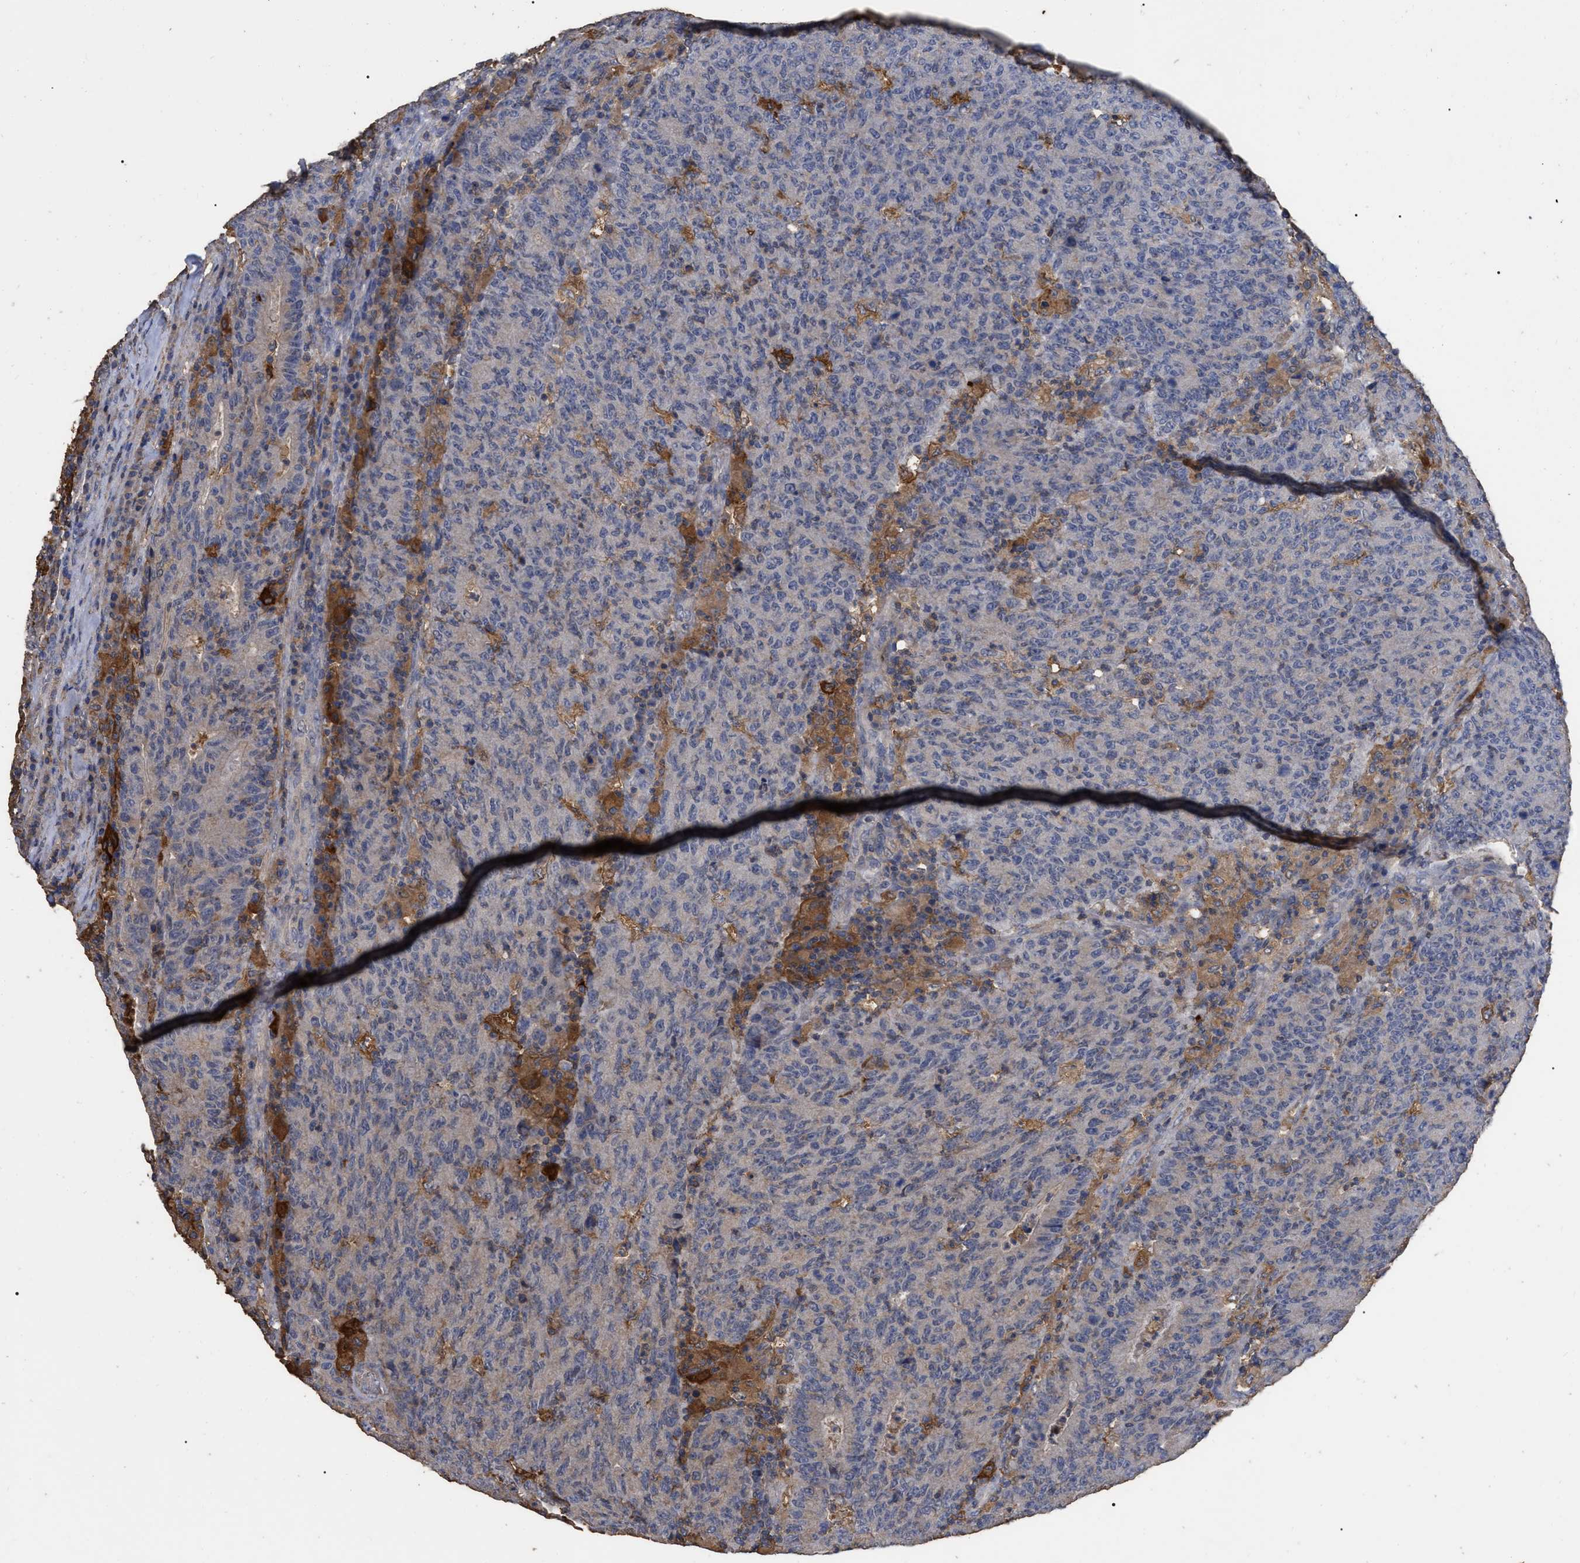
{"staining": {"intensity": "negative", "quantity": "none", "location": "none"}, "tissue": "colorectal cancer", "cell_type": "Tumor cells", "image_type": "cancer", "snomed": [{"axis": "morphology", "description": "Adenocarcinoma, NOS"}, {"axis": "topography", "description": "Colon"}], "caption": "This is a photomicrograph of IHC staining of adenocarcinoma (colorectal), which shows no expression in tumor cells. (DAB (3,3'-diaminobenzidine) immunohistochemistry visualized using brightfield microscopy, high magnification).", "gene": "GPR179", "patient": {"sex": "female", "age": 75}}